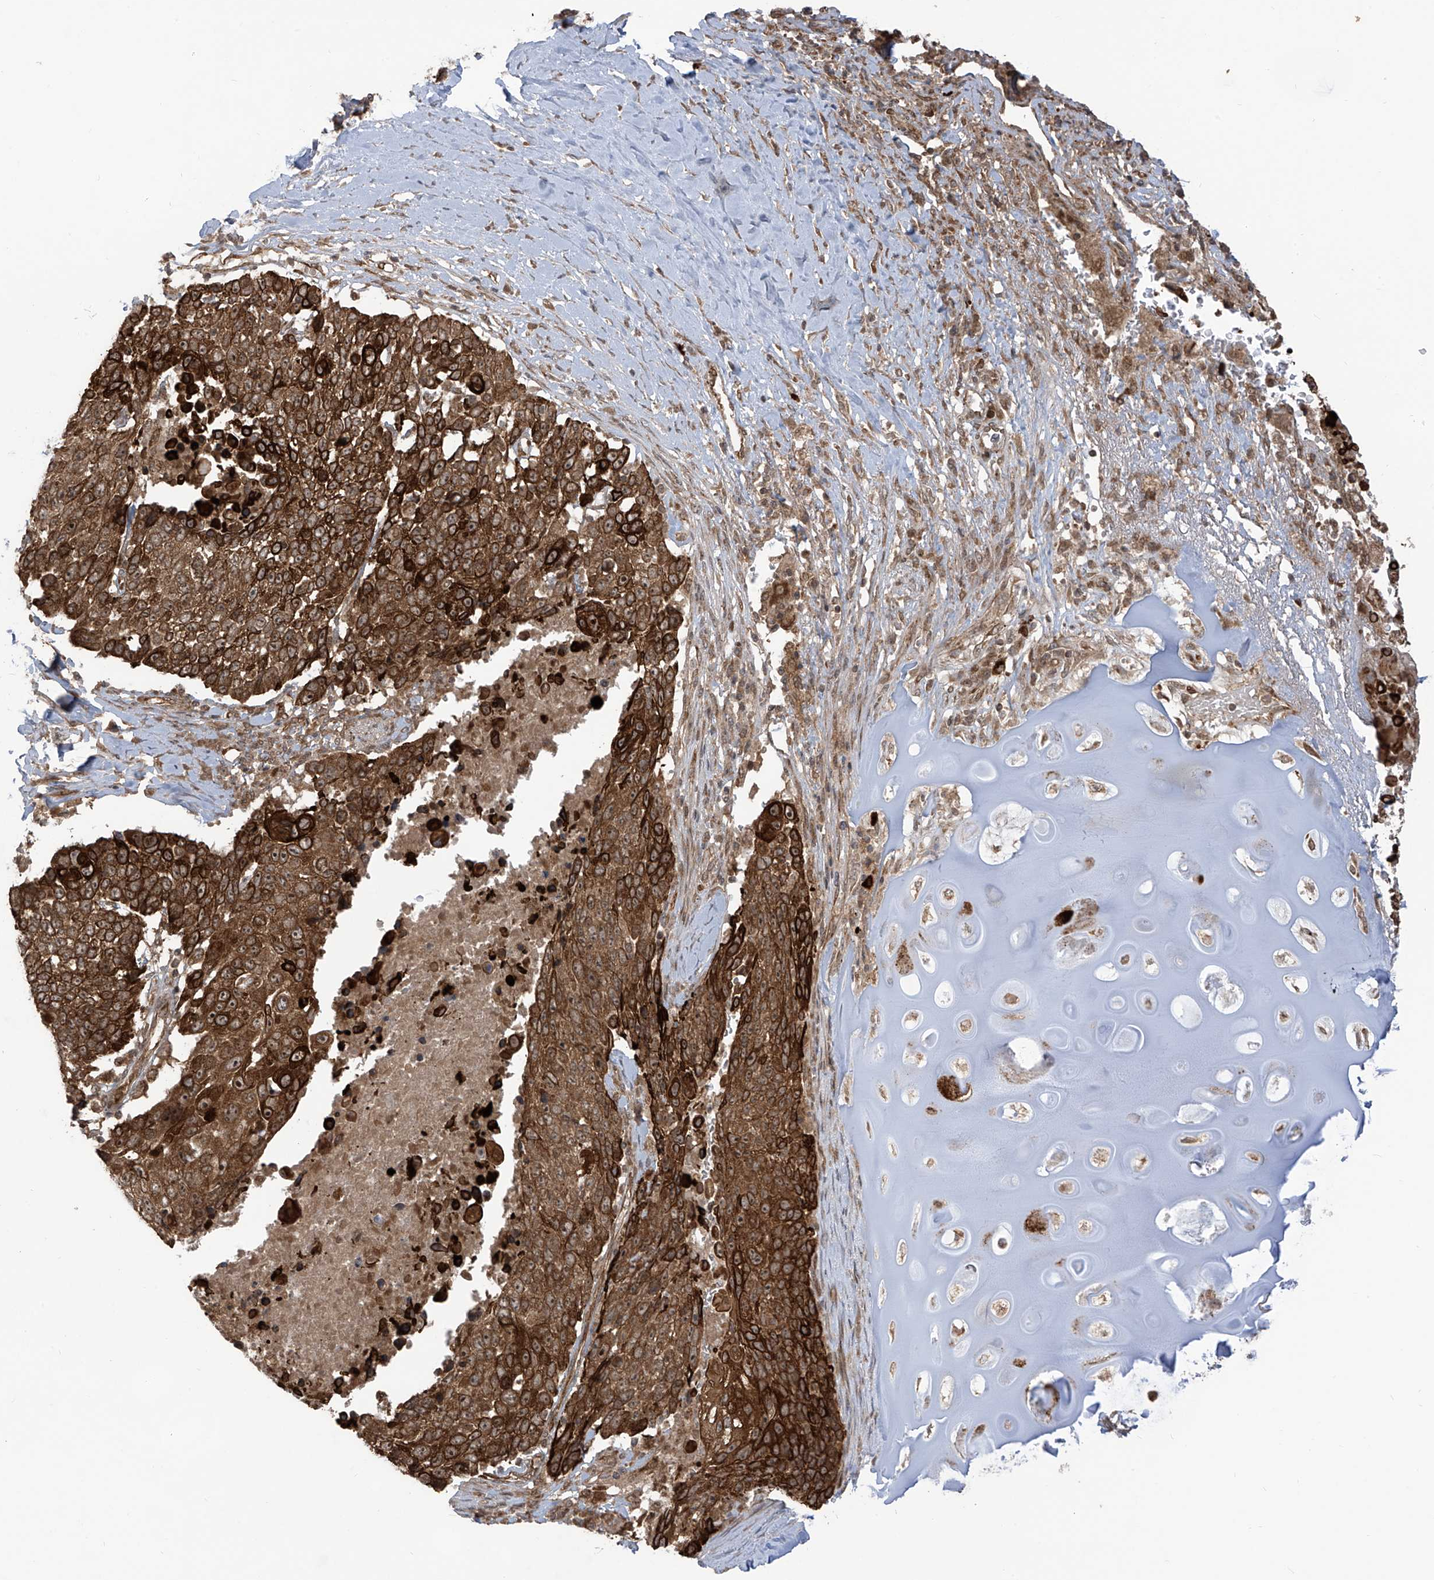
{"staining": {"intensity": "strong", "quantity": ">75%", "location": "cytoplasmic/membranous"}, "tissue": "lung cancer", "cell_type": "Tumor cells", "image_type": "cancer", "snomed": [{"axis": "morphology", "description": "Squamous cell carcinoma, NOS"}, {"axis": "topography", "description": "Lung"}], "caption": "Protein expression analysis of human lung squamous cell carcinoma reveals strong cytoplasmic/membranous expression in about >75% of tumor cells. (DAB (3,3'-diaminobenzidine) IHC, brown staining for protein, blue staining for nuclei).", "gene": "TRIM67", "patient": {"sex": "male", "age": 66}}